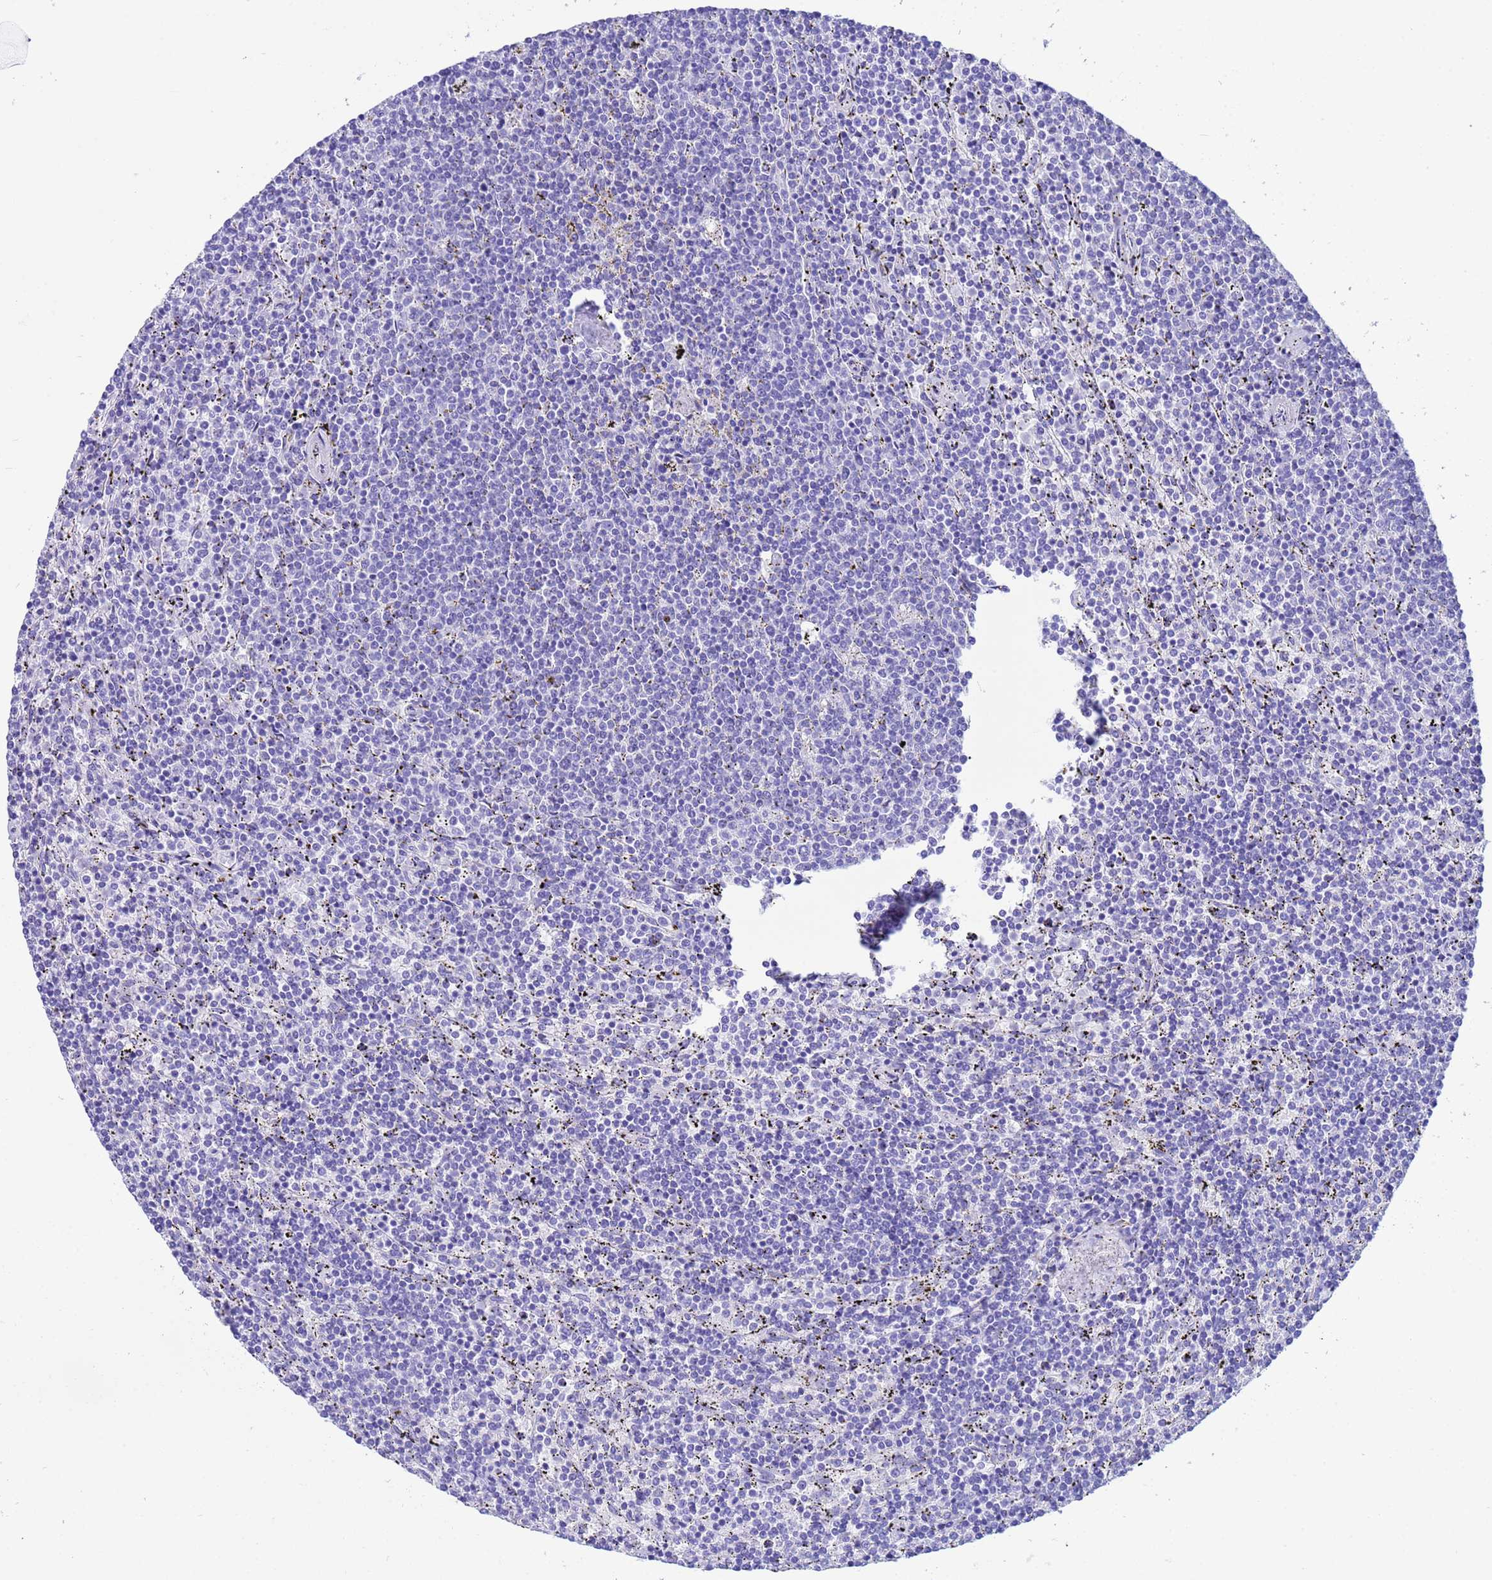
{"staining": {"intensity": "negative", "quantity": "none", "location": "none"}, "tissue": "lymphoma", "cell_type": "Tumor cells", "image_type": "cancer", "snomed": [{"axis": "morphology", "description": "Malignant lymphoma, non-Hodgkin's type, Low grade"}, {"axis": "topography", "description": "Spleen"}], "caption": "Human lymphoma stained for a protein using immunohistochemistry displays no expression in tumor cells.", "gene": "AKR1C2", "patient": {"sex": "female", "age": 50}}